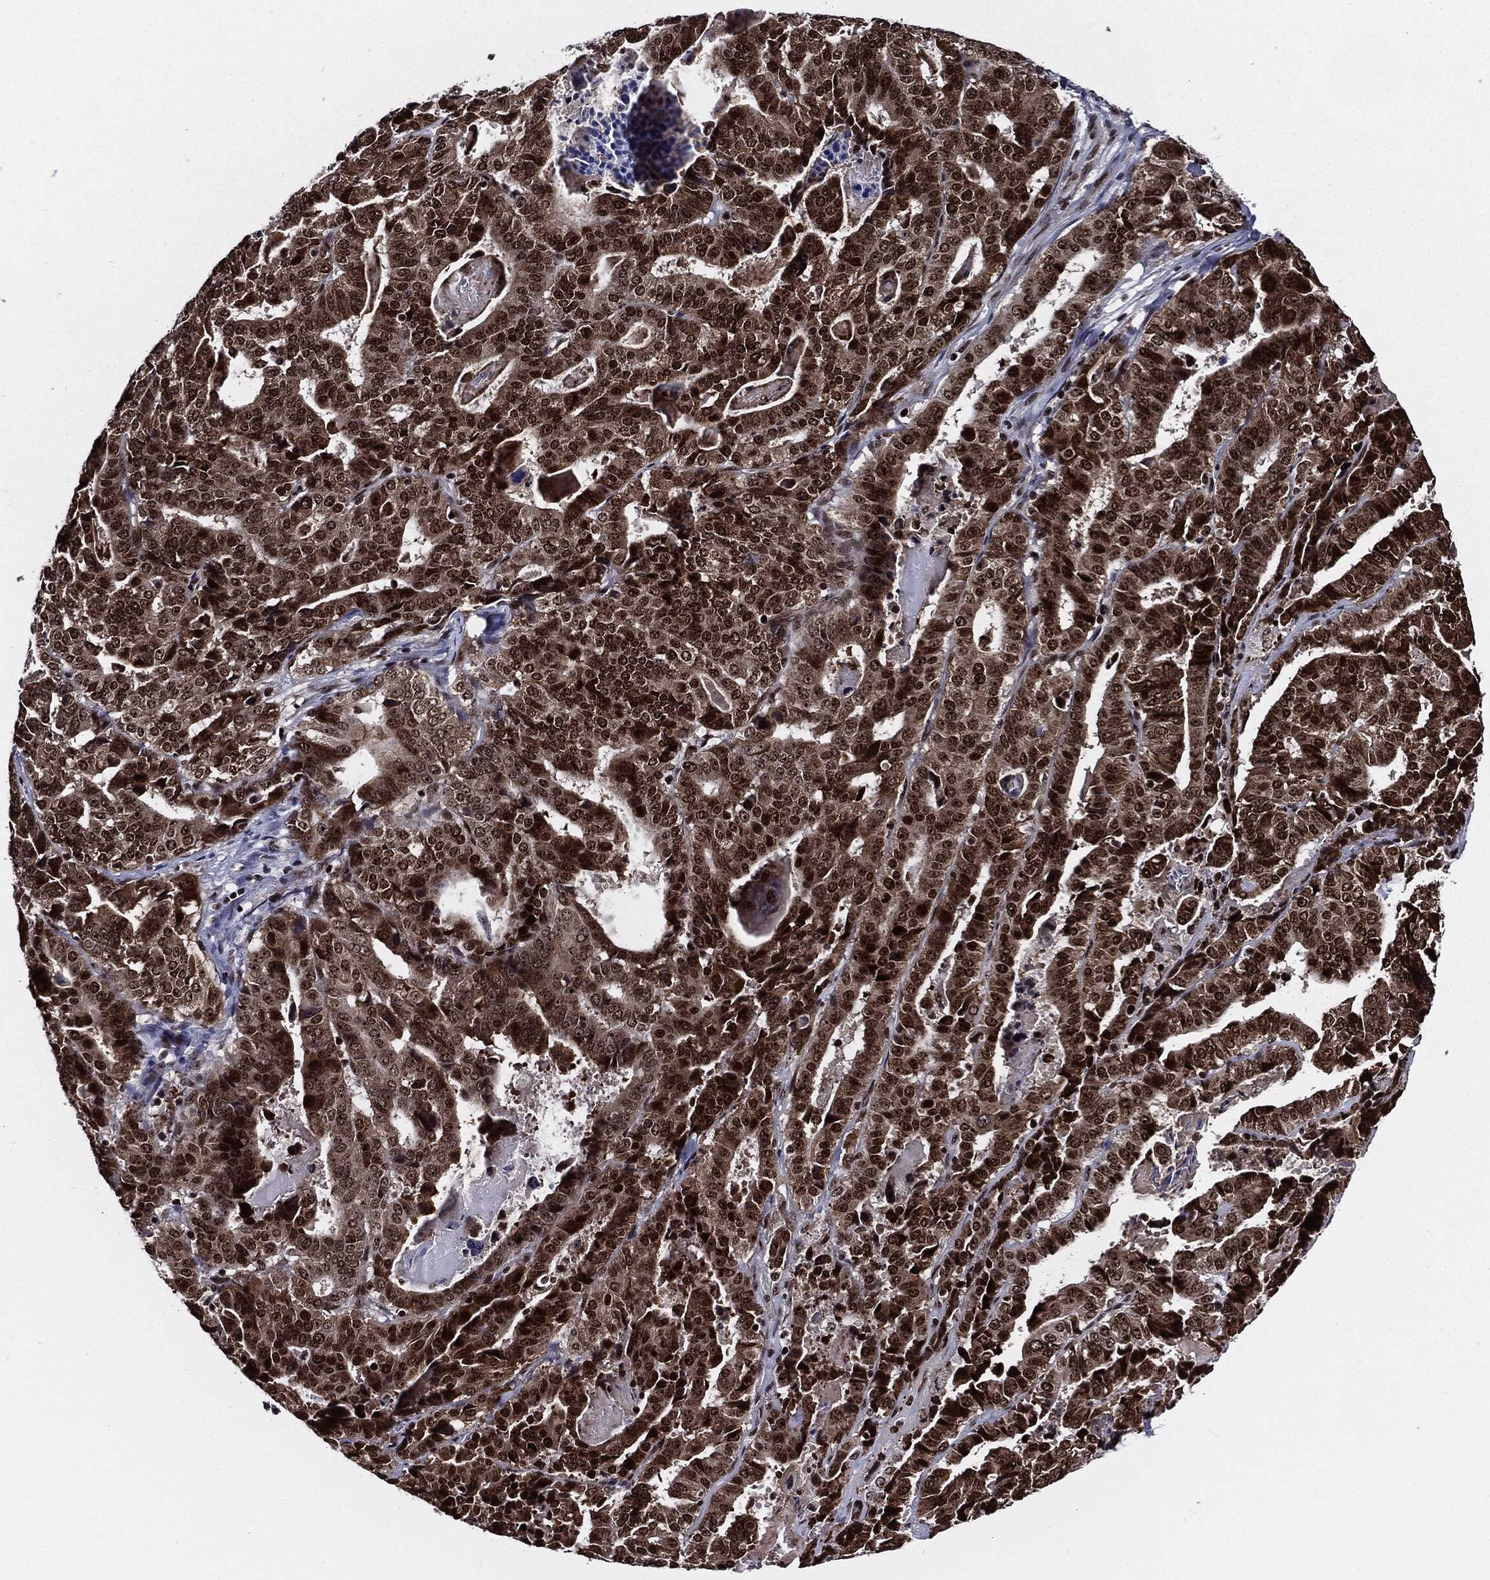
{"staining": {"intensity": "strong", "quantity": ">75%", "location": "nuclear"}, "tissue": "stomach cancer", "cell_type": "Tumor cells", "image_type": "cancer", "snomed": [{"axis": "morphology", "description": "Adenocarcinoma, NOS"}, {"axis": "topography", "description": "Stomach"}], "caption": "Brown immunohistochemical staining in human stomach adenocarcinoma displays strong nuclear staining in about >75% of tumor cells.", "gene": "ZFP91", "patient": {"sex": "male", "age": 48}}